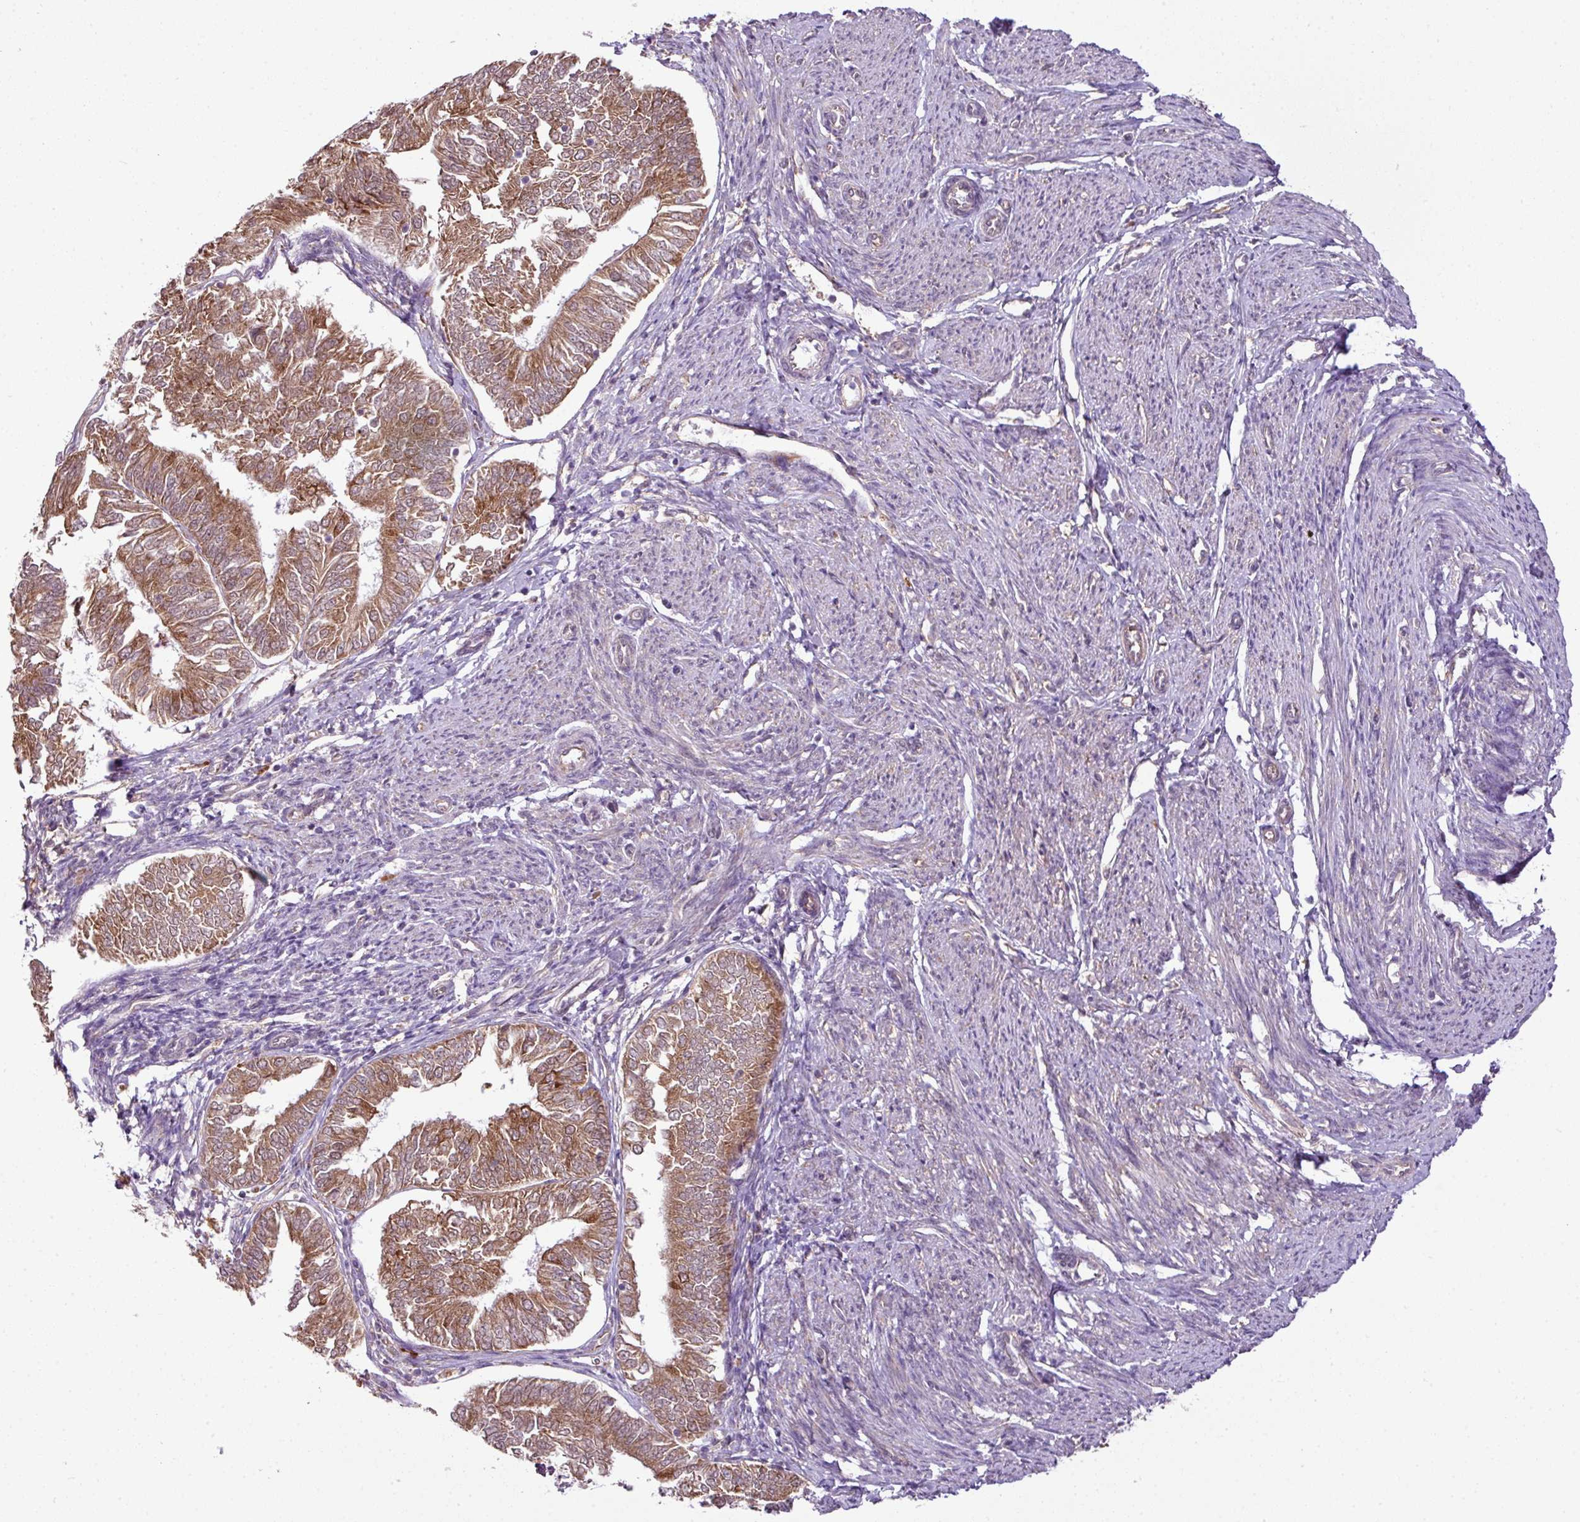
{"staining": {"intensity": "strong", "quantity": ">75%", "location": "cytoplasmic/membranous"}, "tissue": "endometrial cancer", "cell_type": "Tumor cells", "image_type": "cancer", "snomed": [{"axis": "morphology", "description": "Adenocarcinoma, NOS"}, {"axis": "topography", "description": "Endometrium"}], "caption": "About >75% of tumor cells in human adenocarcinoma (endometrial) demonstrate strong cytoplasmic/membranous protein positivity as visualized by brown immunohistochemical staining.", "gene": "DNAAF4", "patient": {"sex": "female", "age": 58}}